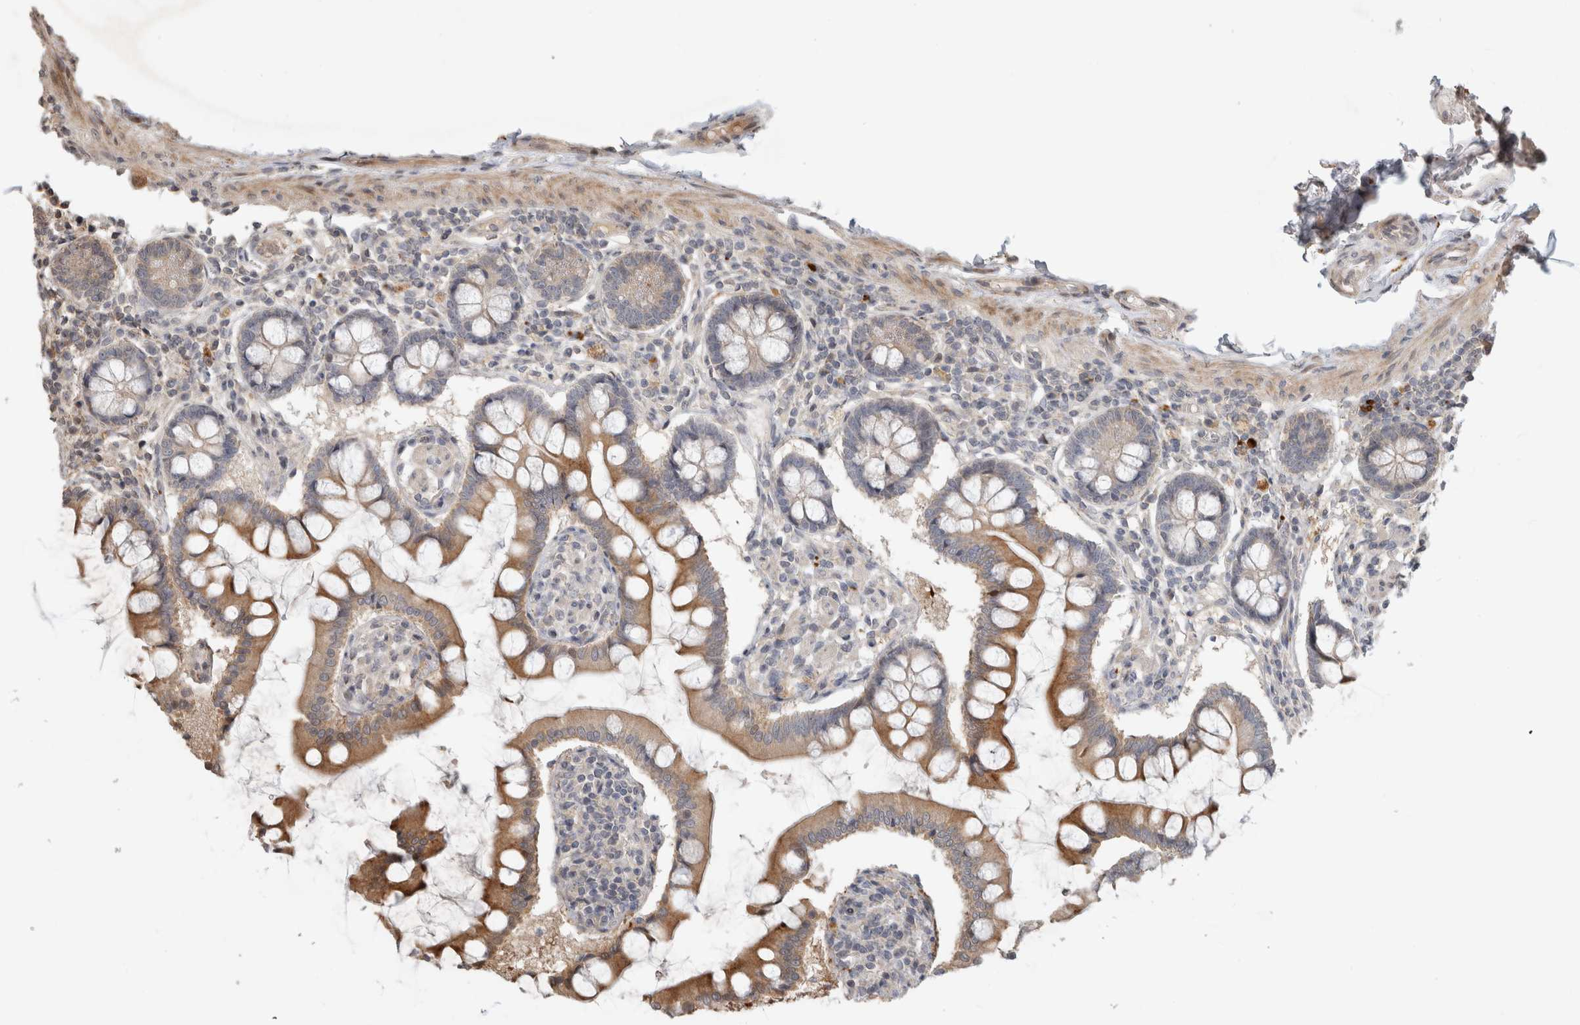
{"staining": {"intensity": "strong", "quantity": "25%-75%", "location": "cytoplasmic/membranous"}, "tissue": "small intestine", "cell_type": "Glandular cells", "image_type": "normal", "snomed": [{"axis": "morphology", "description": "Normal tissue, NOS"}, {"axis": "topography", "description": "Small intestine"}], "caption": "This is a photomicrograph of IHC staining of normal small intestine, which shows strong expression in the cytoplasmic/membranous of glandular cells.", "gene": "PITPNC1", "patient": {"sex": "male", "age": 41}}